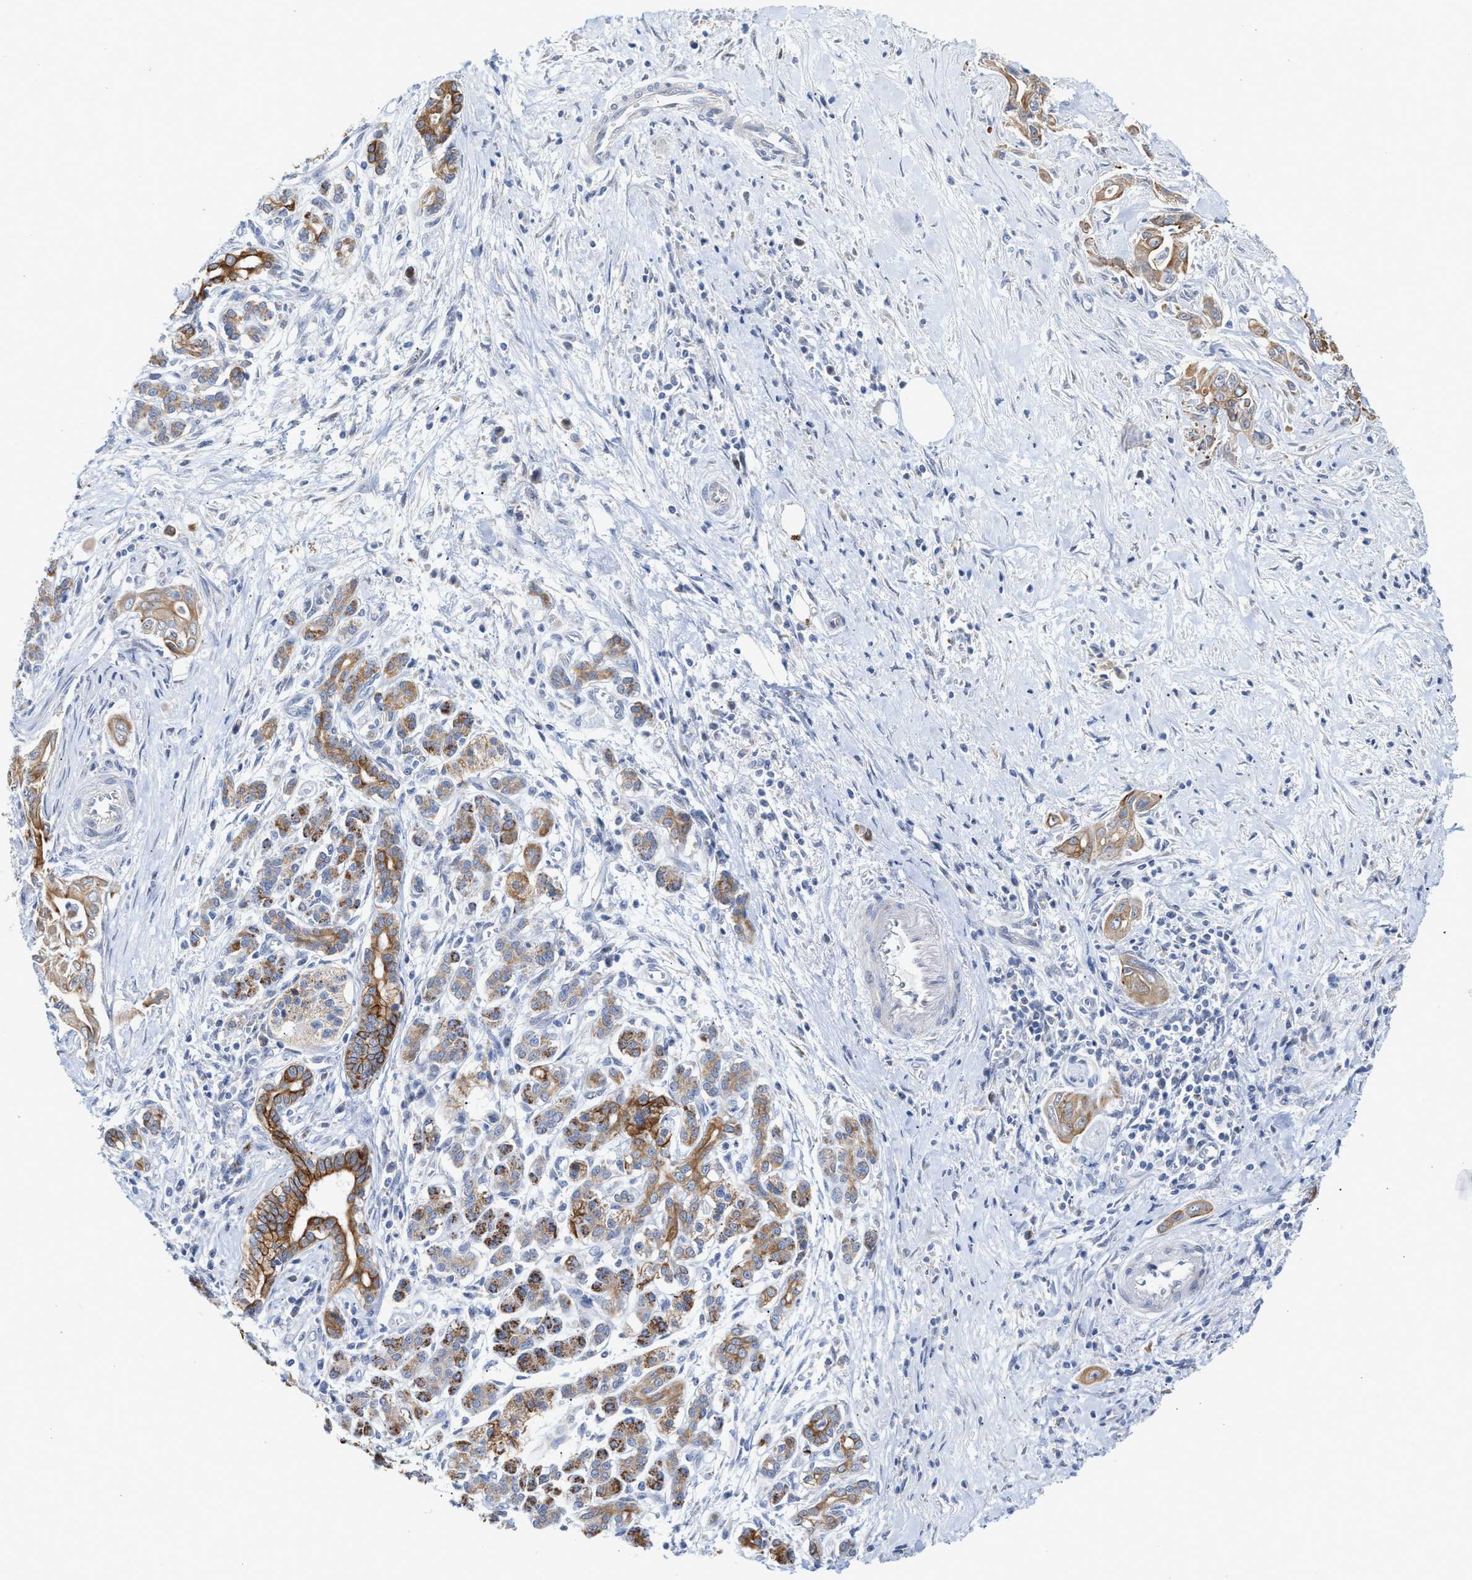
{"staining": {"intensity": "moderate", "quantity": ">75%", "location": "cytoplasmic/membranous"}, "tissue": "pancreatic cancer", "cell_type": "Tumor cells", "image_type": "cancer", "snomed": [{"axis": "morphology", "description": "Adenocarcinoma, NOS"}, {"axis": "topography", "description": "Pancreas"}], "caption": "The micrograph demonstrates staining of adenocarcinoma (pancreatic), revealing moderate cytoplasmic/membranous protein staining (brown color) within tumor cells.", "gene": "JAG1", "patient": {"sex": "male", "age": 58}}